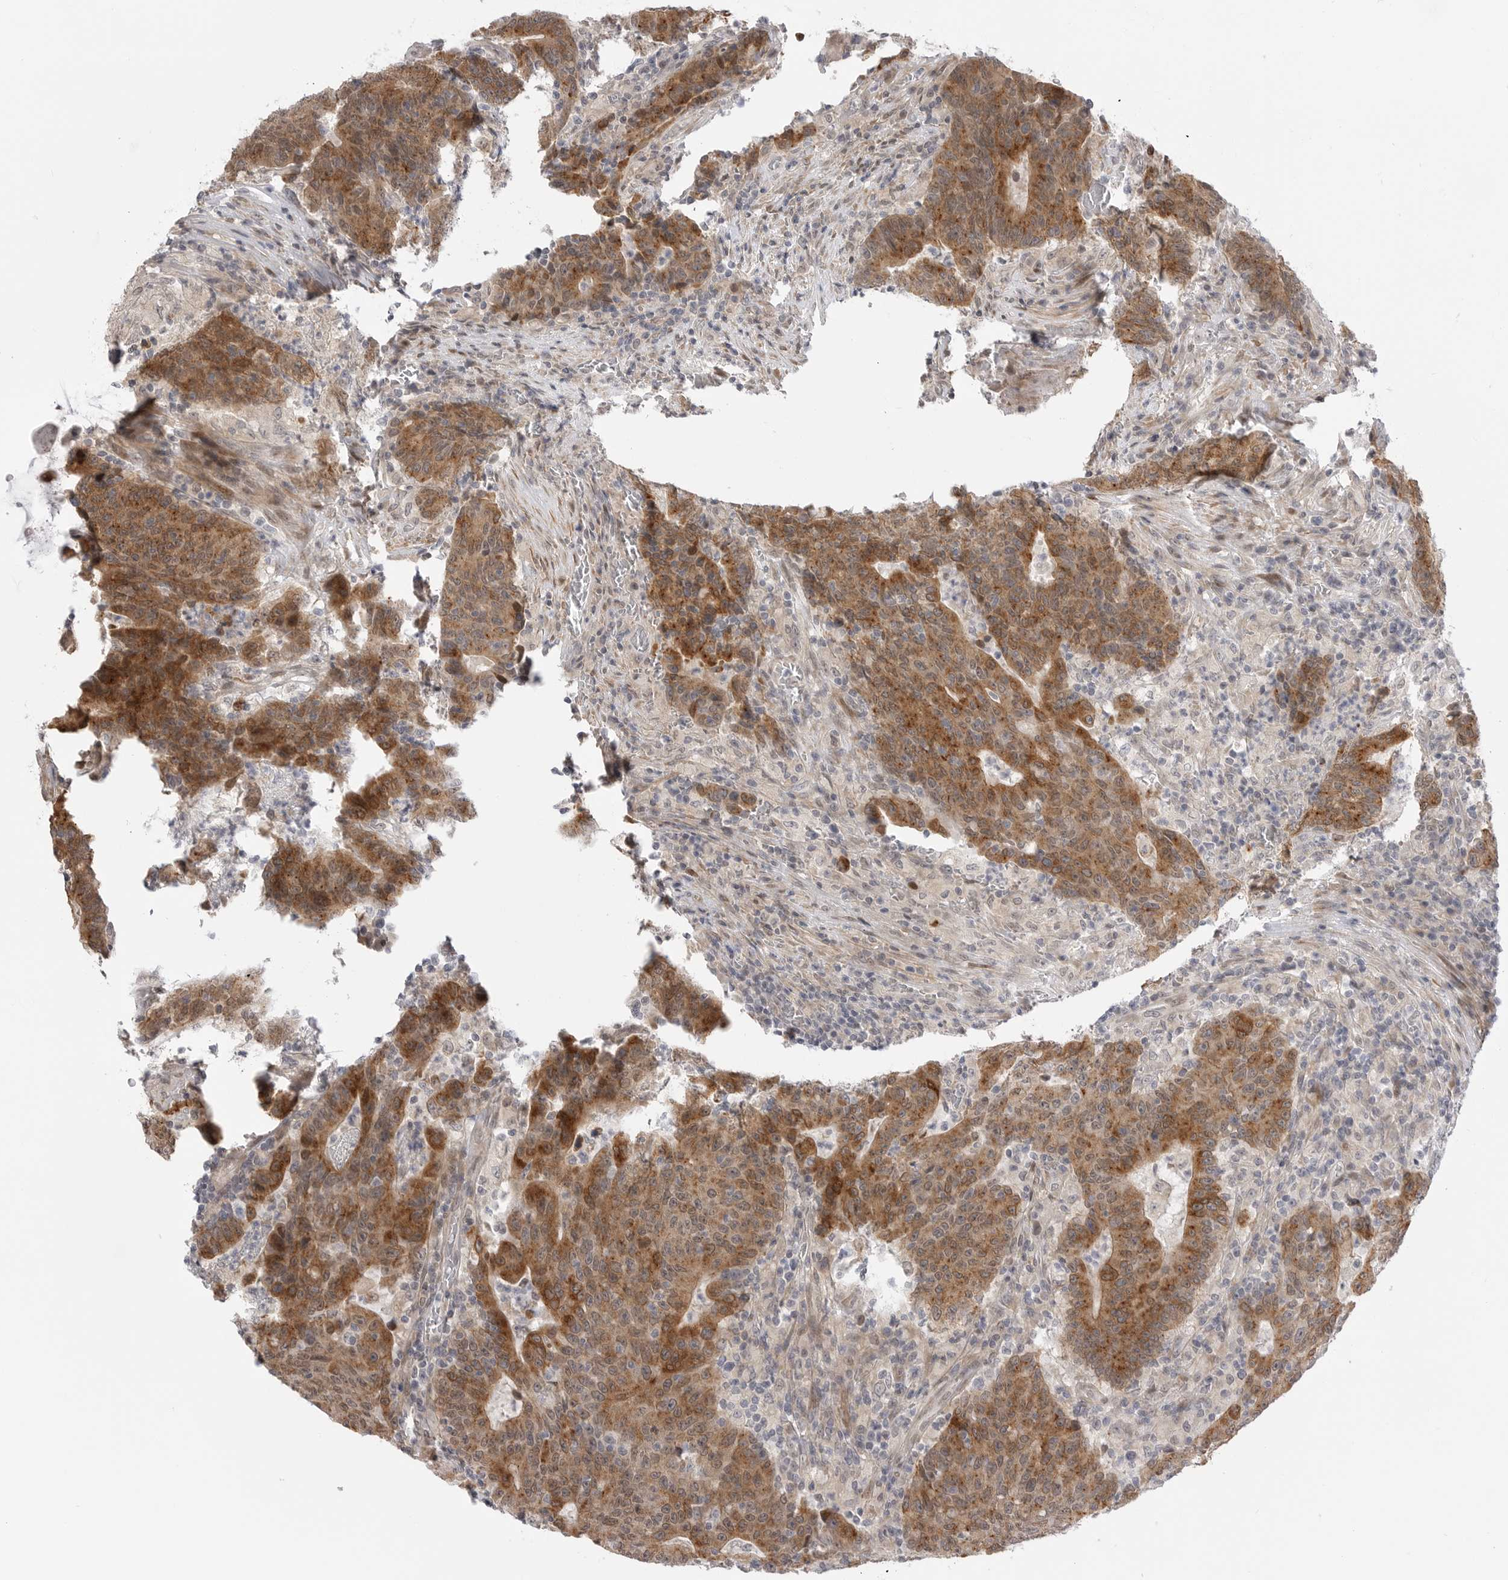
{"staining": {"intensity": "moderate", "quantity": ">75%", "location": "cytoplasmic/membranous,nuclear"}, "tissue": "colorectal cancer", "cell_type": "Tumor cells", "image_type": "cancer", "snomed": [{"axis": "morphology", "description": "Adenocarcinoma, NOS"}, {"axis": "topography", "description": "Colon"}], "caption": "This is an image of IHC staining of colorectal cancer (adenocarcinoma), which shows moderate expression in the cytoplasmic/membranous and nuclear of tumor cells.", "gene": "GGT6", "patient": {"sex": "female", "age": 75}}